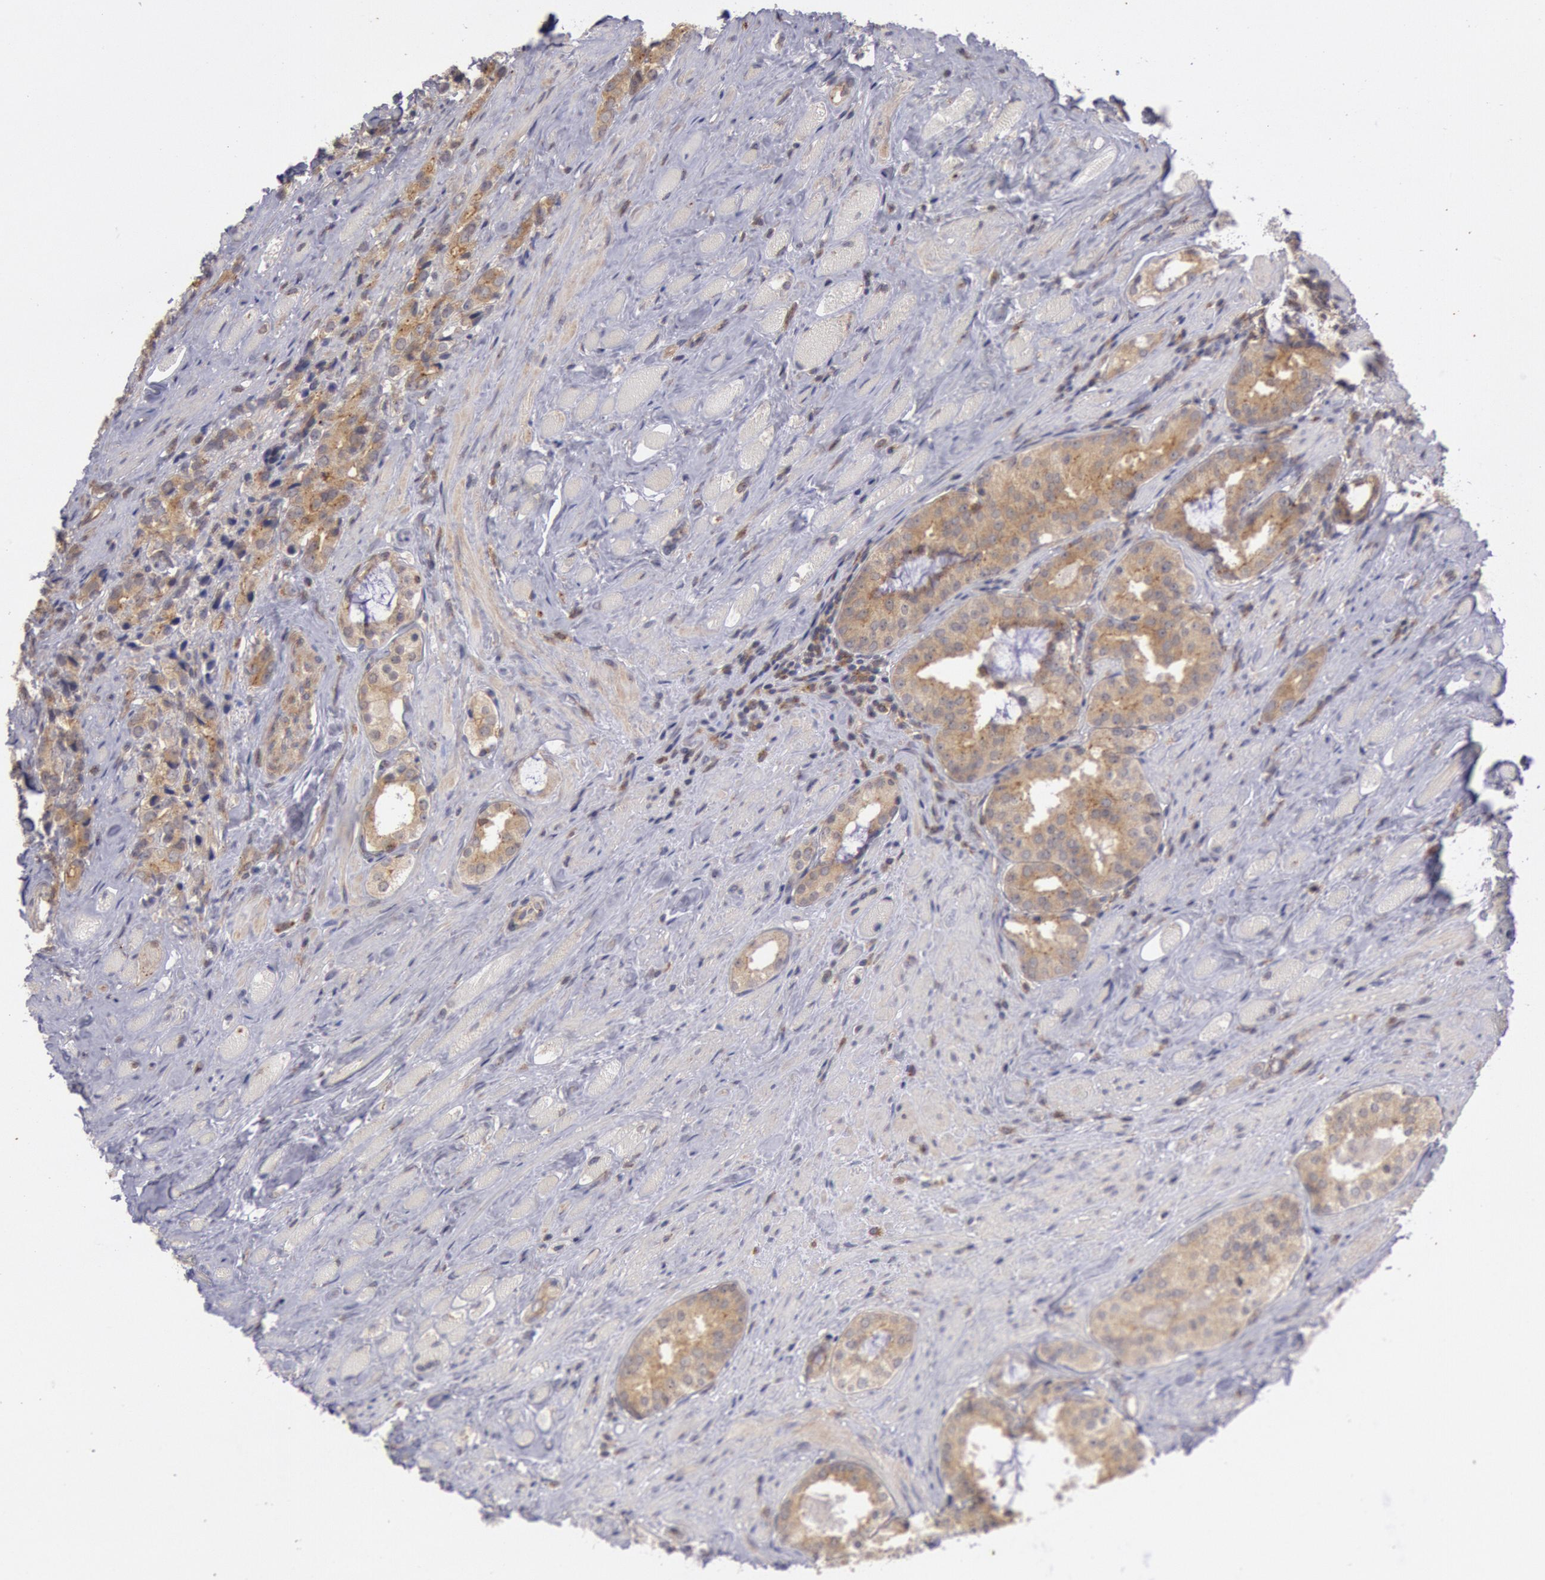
{"staining": {"intensity": "moderate", "quantity": "25%-75%", "location": "cytoplasmic/membranous"}, "tissue": "prostate cancer", "cell_type": "Tumor cells", "image_type": "cancer", "snomed": [{"axis": "morphology", "description": "Adenocarcinoma, Medium grade"}, {"axis": "topography", "description": "Prostate"}], "caption": "Immunohistochemical staining of adenocarcinoma (medium-grade) (prostate) exhibits medium levels of moderate cytoplasmic/membranous staining in about 25%-75% of tumor cells. The staining was performed using DAB, with brown indicating positive protein expression. Nuclei are stained blue with hematoxylin.", "gene": "PLA2G6", "patient": {"sex": "male", "age": 73}}